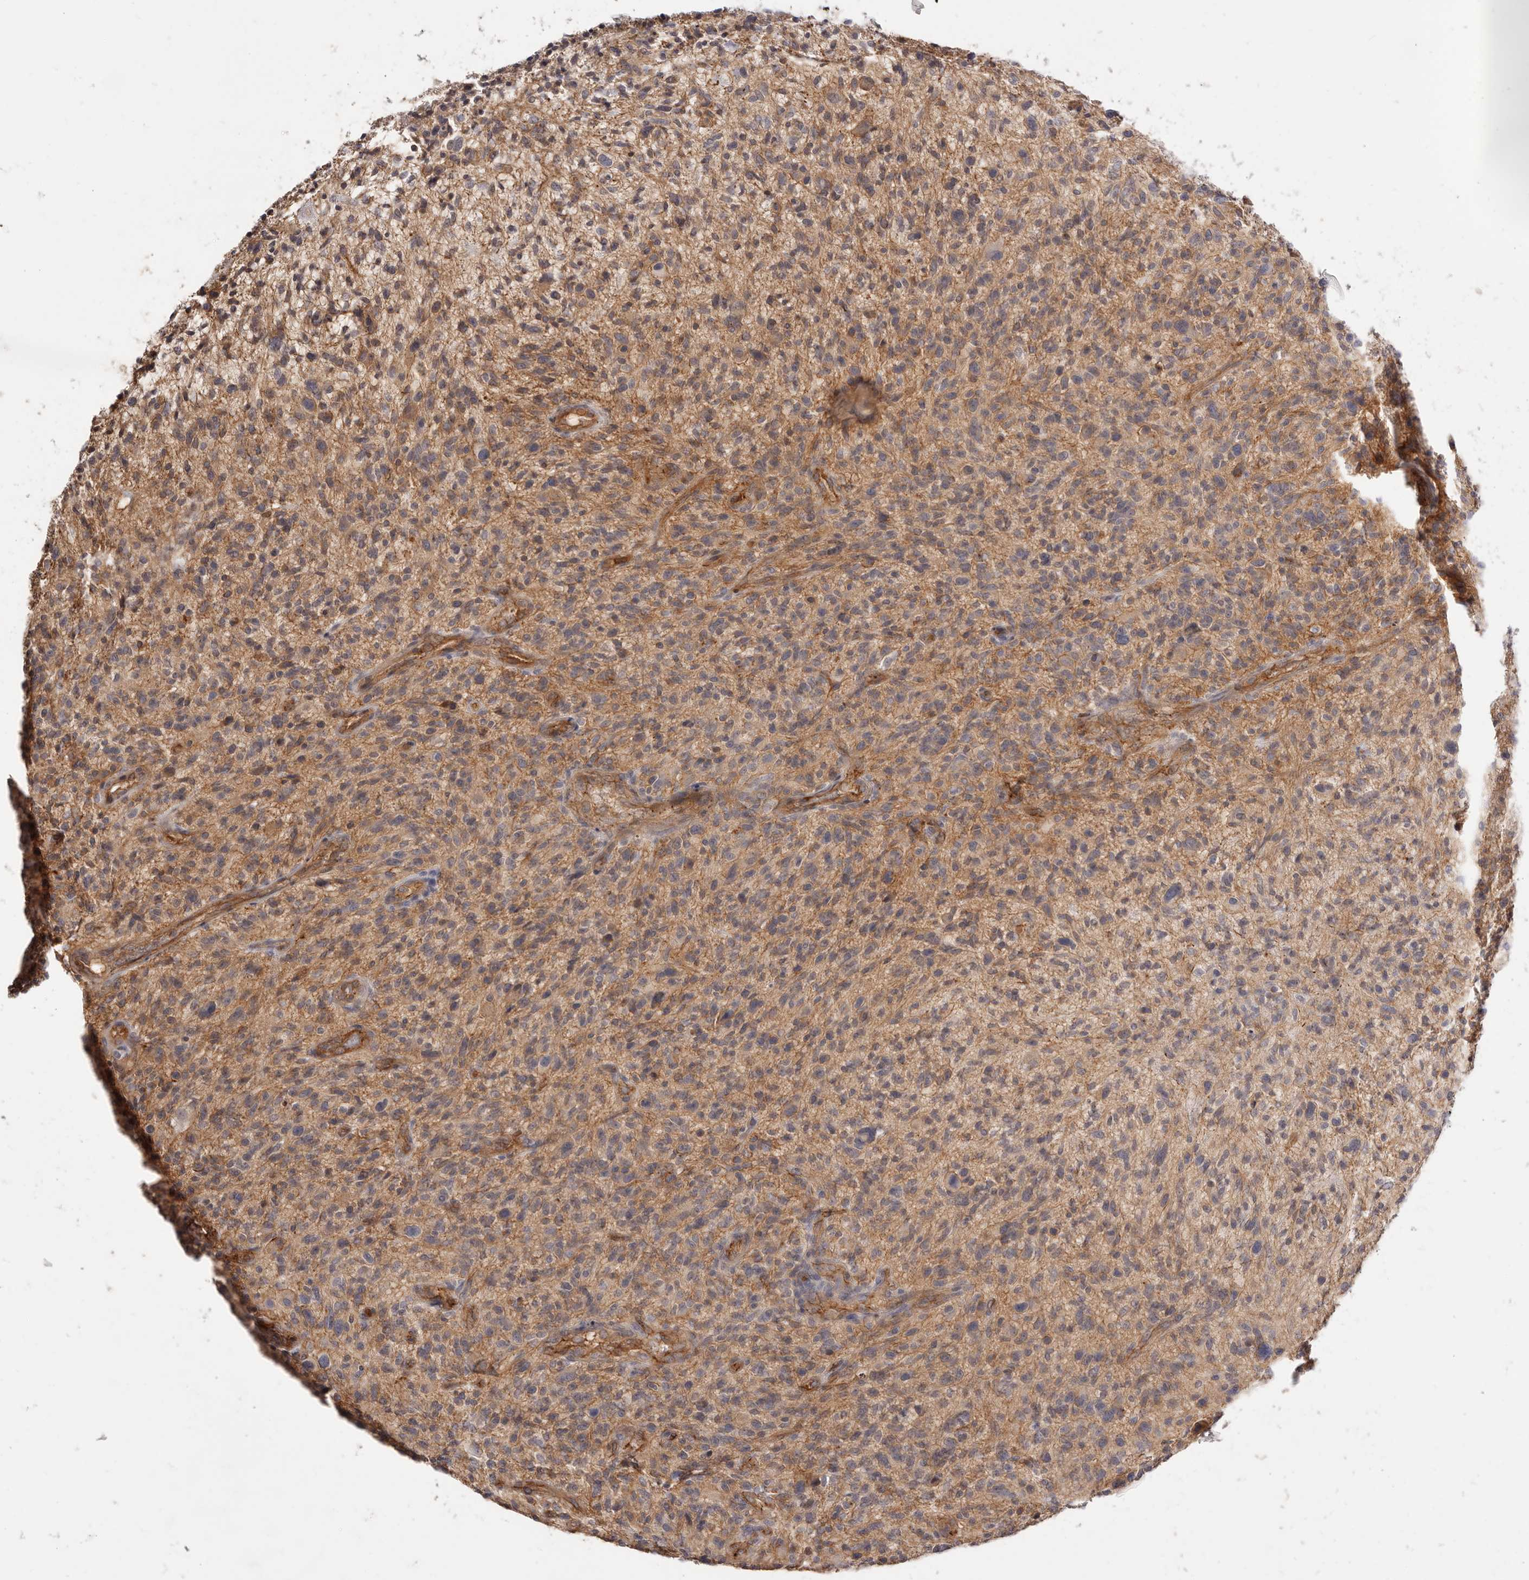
{"staining": {"intensity": "moderate", "quantity": ">75%", "location": "cytoplasmic/membranous"}, "tissue": "glioma", "cell_type": "Tumor cells", "image_type": "cancer", "snomed": [{"axis": "morphology", "description": "Glioma, malignant, High grade"}, {"axis": "topography", "description": "Brain"}], "caption": "DAB (3,3'-diaminobenzidine) immunohistochemical staining of human glioma shows moderate cytoplasmic/membranous protein expression in about >75% of tumor cells. The protein of interest is stained brown, and the nuclei are stained in blue (DAB IHC with brightfield microscopy, high magnification).", "gene": "SLC35B2", "patient": {"sex": "male", "age": 47}}